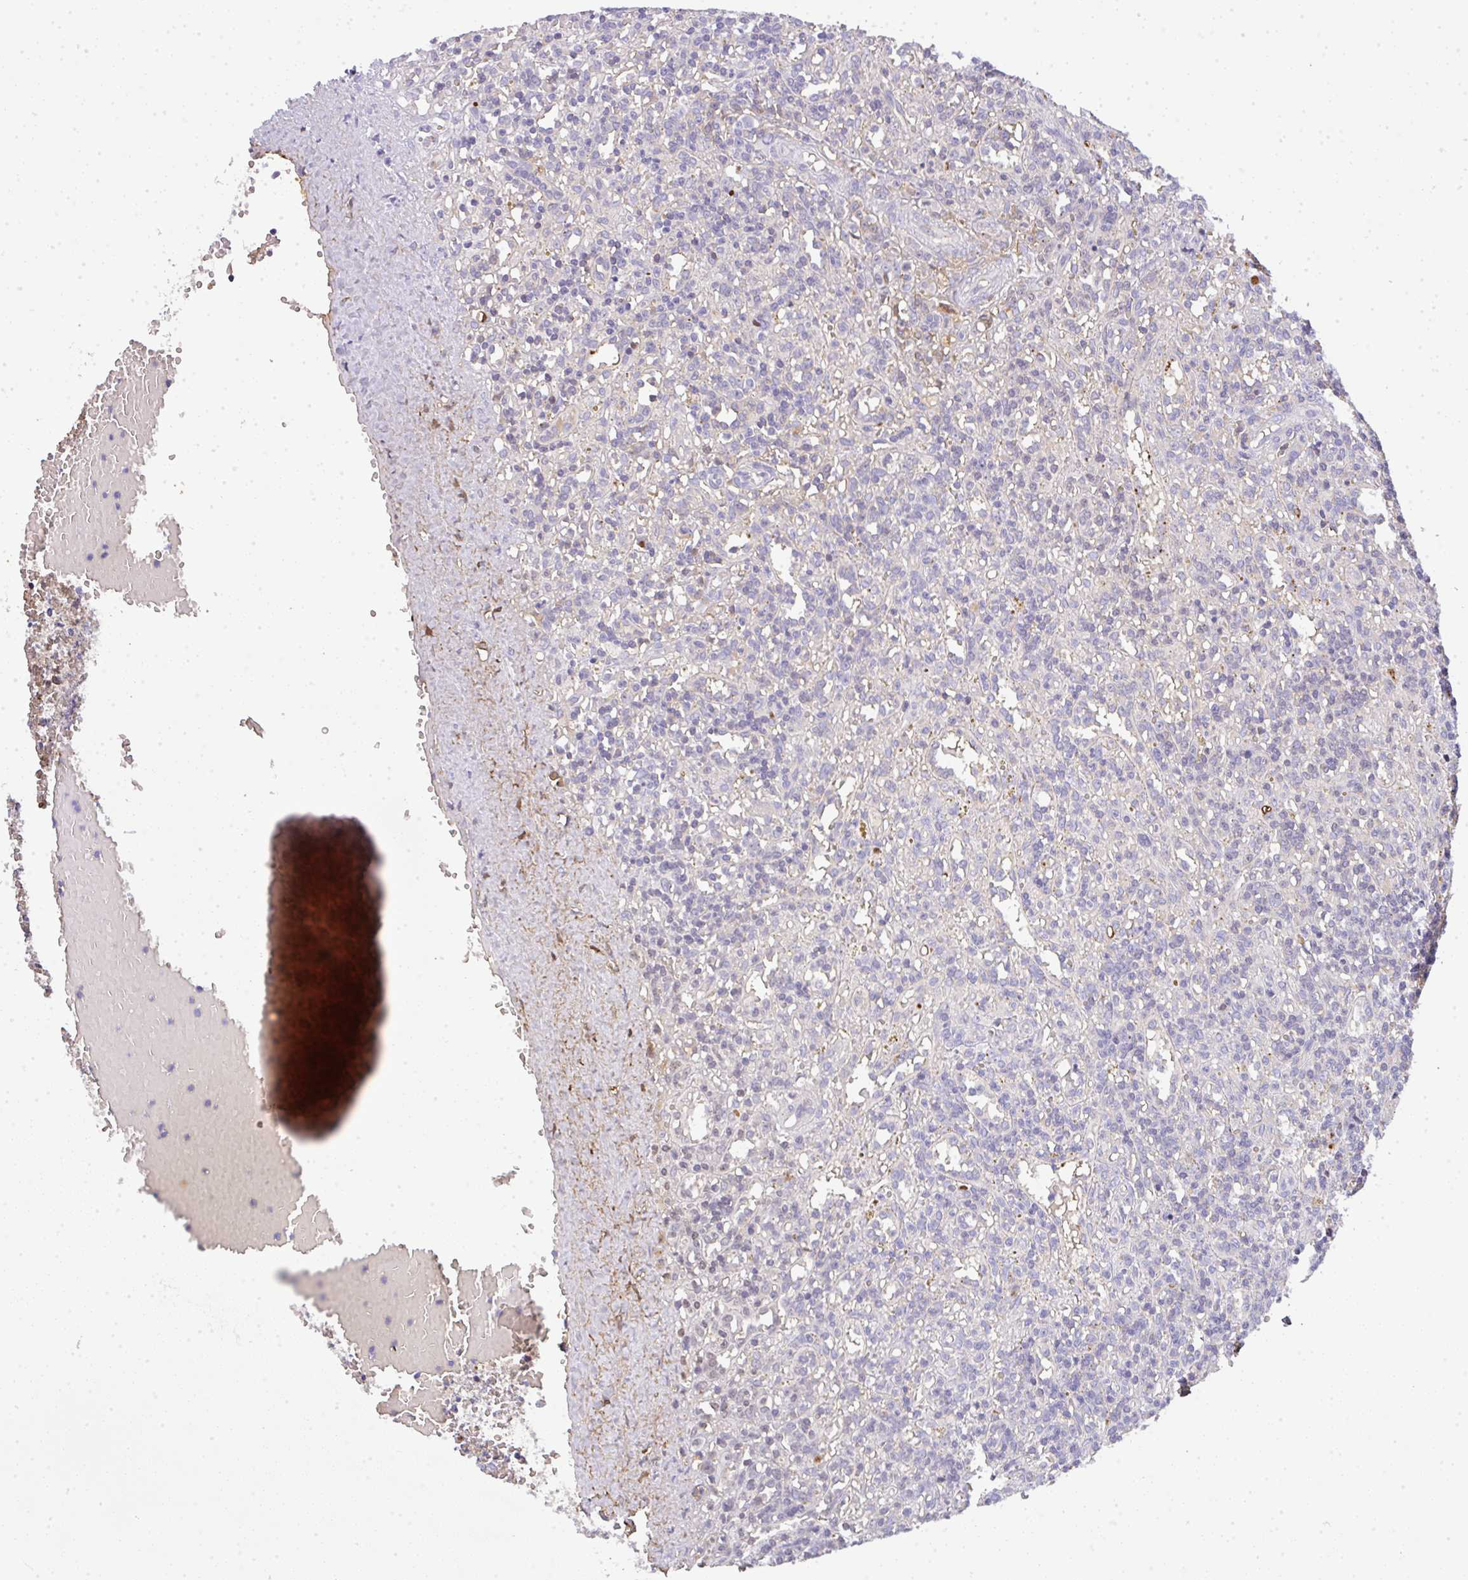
{"staining": {"intensity": "negative", "quantity": "none", "location": "none"}, "tissue": "lymphoma", "cell_type": "Tumor cells", "image_type": "cancer", "snomed": [{"axis": "morphology", "description": "Malignant lymphoma, non-Hodgkin's type, Low grade"}, {"axis": "topography", "description": "Spleen"}], "caption": "This is an IHC histopathology image of human lymphoma. There is no positivity in tumor cells.", "gene": "SMYD5", "patient": {"sex": "male", "age": 67}}